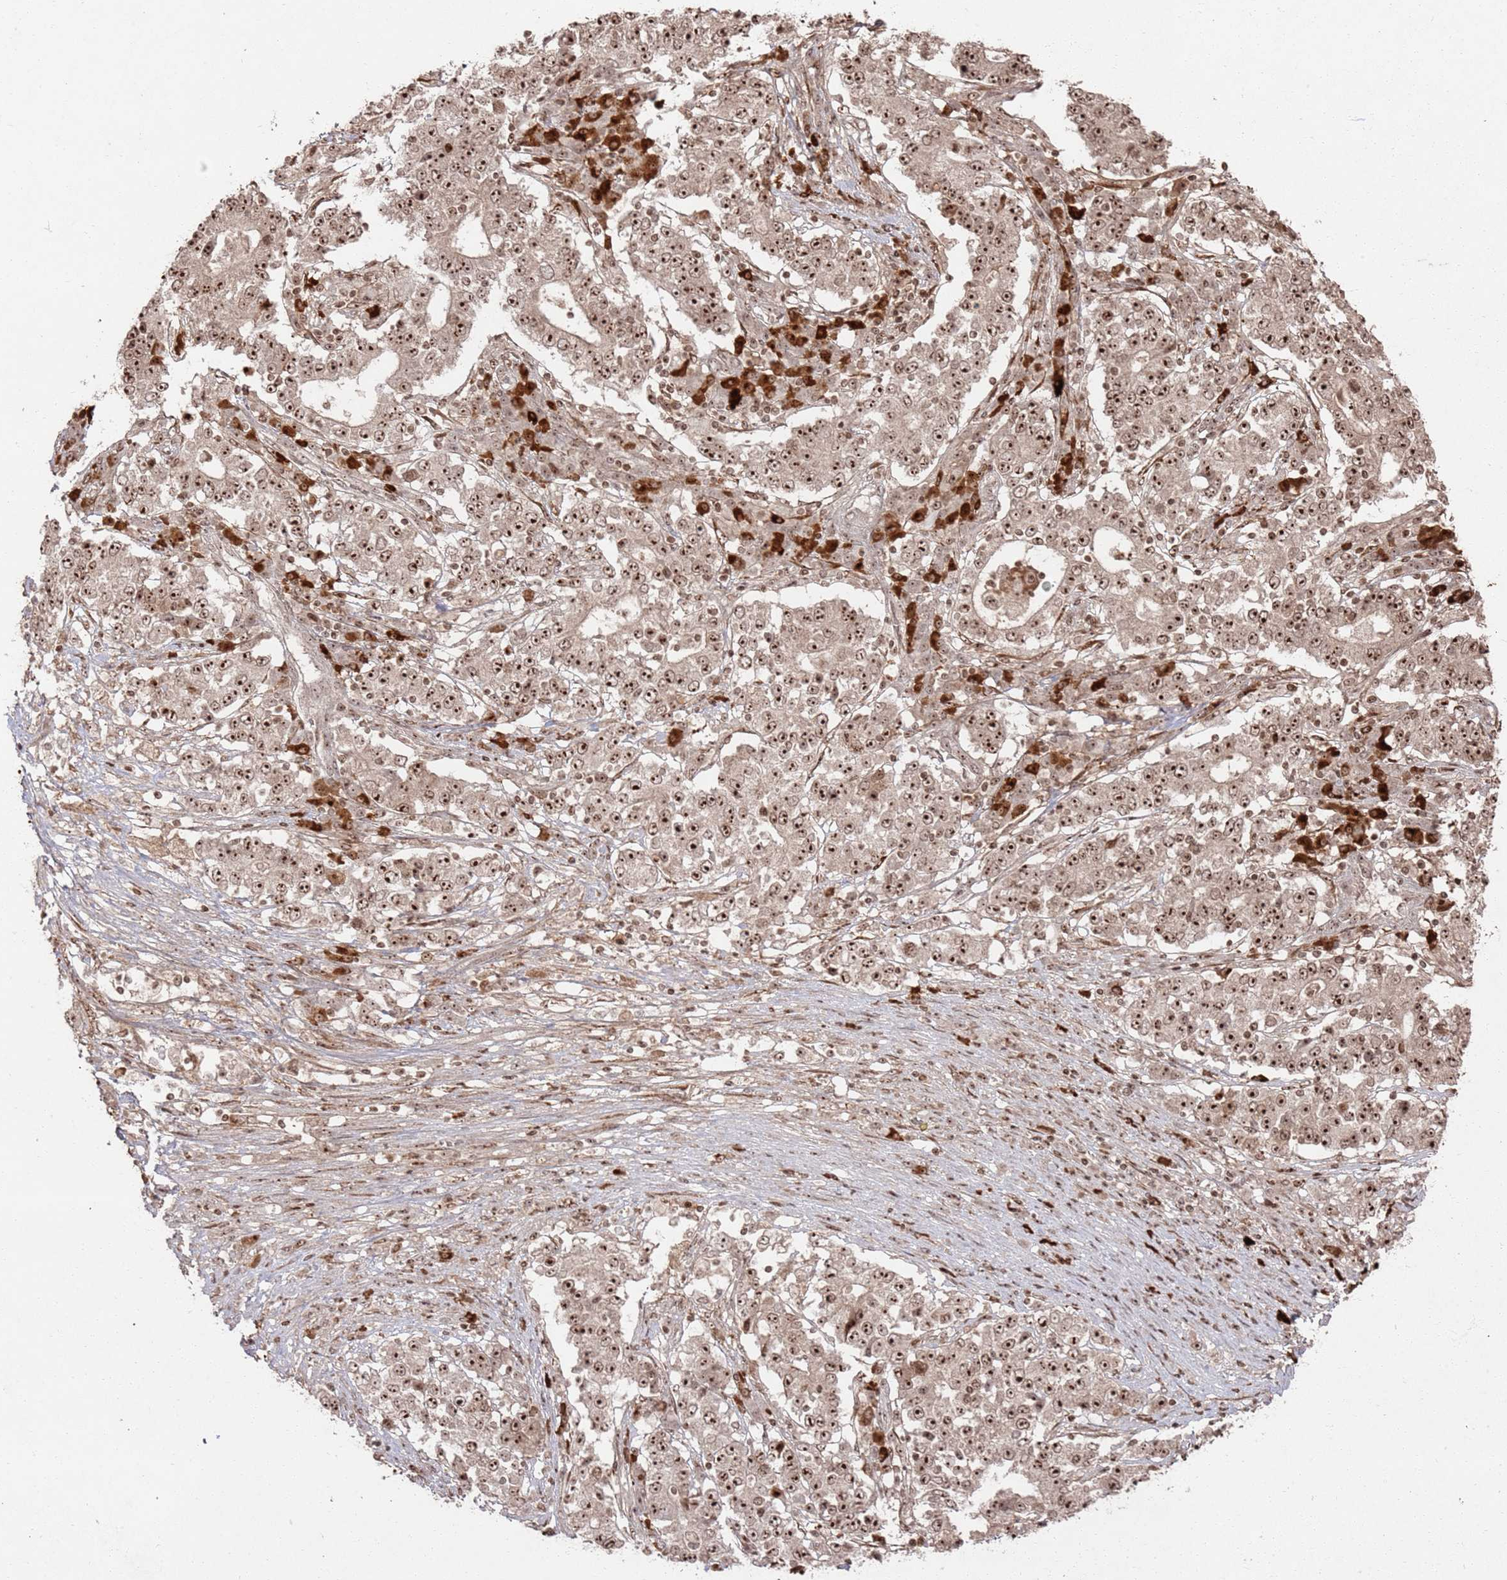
{"staining": {"intensity": "strong", "quantity": ">75%", "location": "nuclear"}, "tissue": "stomach cancer", "cell_type": "Tumor cells", "image_type": "cancer", "snomed": [{"axis": "morphology", "description": "Adenocarcinoma, NOS"}, {"axis": "topography", "description": "Stomach"}], "caption": "There is high levels of strong nuclear expression in tumor cells of adenocarcinoma (stomach), as demonstrated by immunohistochemical staining (brown color).", "gene": "UTP11", "patient": {"sex": "male", "age": 59}}